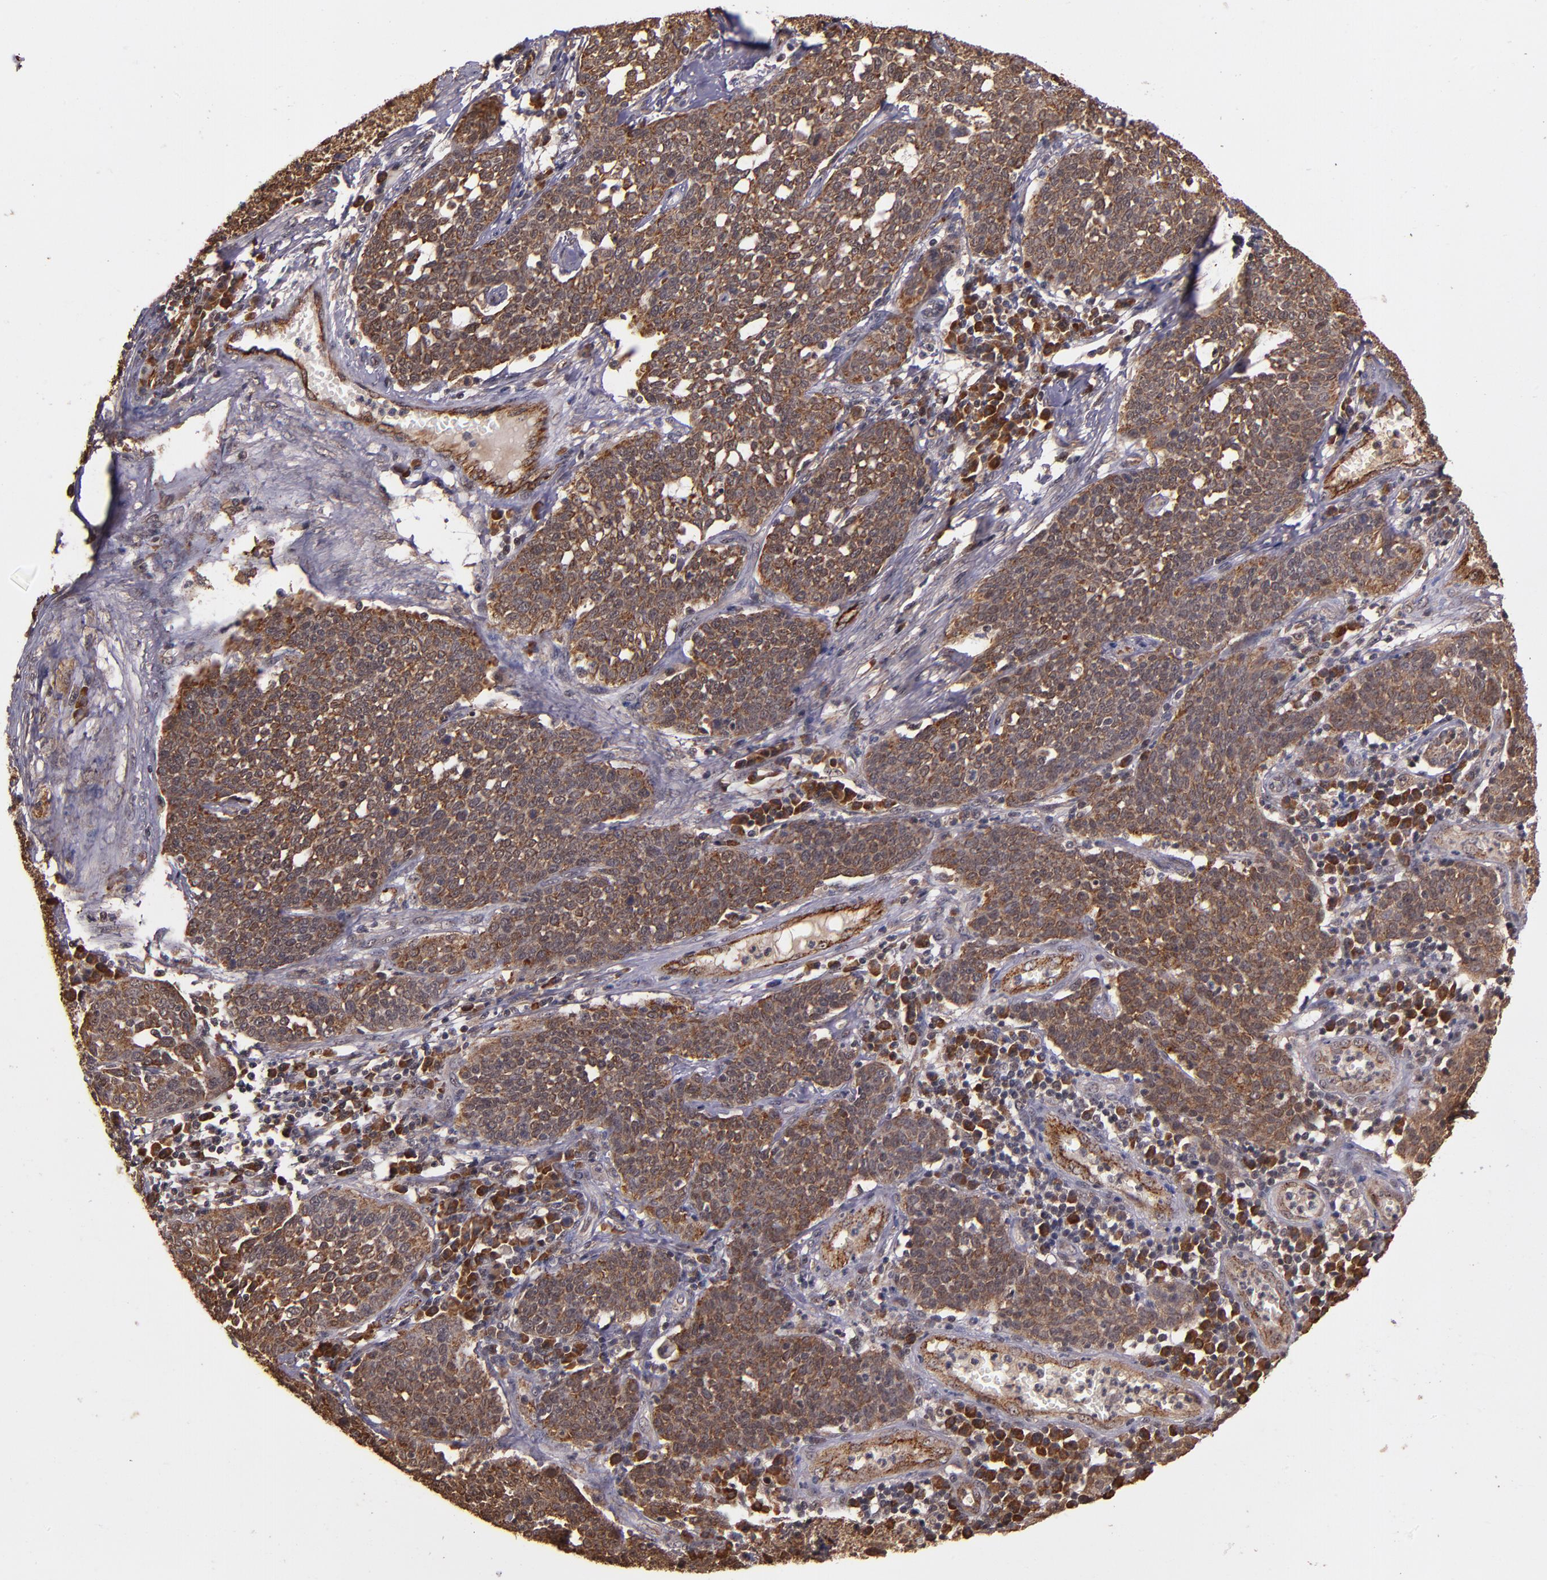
{"staining": {"intensity": "strong", "quantity": ">75%", "location": "cytoplasmic/membranous"}, "tissue": "cervical cancer", "cell_type": "Tumor cells", "image_type": "cancer", "snomed": [{"axis": "morphology", "description": "Squamous cell carcinoma, NOS"}, {"axis": "topography", "description": "Cervix"}], "caption": "The photomicrograph demonstrates immunohistochemical staining of cervical squamous cell carcinoma. There is strong cytoplasmic/membranous expression is seen in about >75% of tumor cells. The staining was performed using DAB (3,3'-diaminobenzidine) to visualize the protein expression in brown, while the nuclei were stained in blue with hematoxylin (Magnification: 20x).", "gene": "RIOK3", "patient": {"sex": "female", "age": 34}}